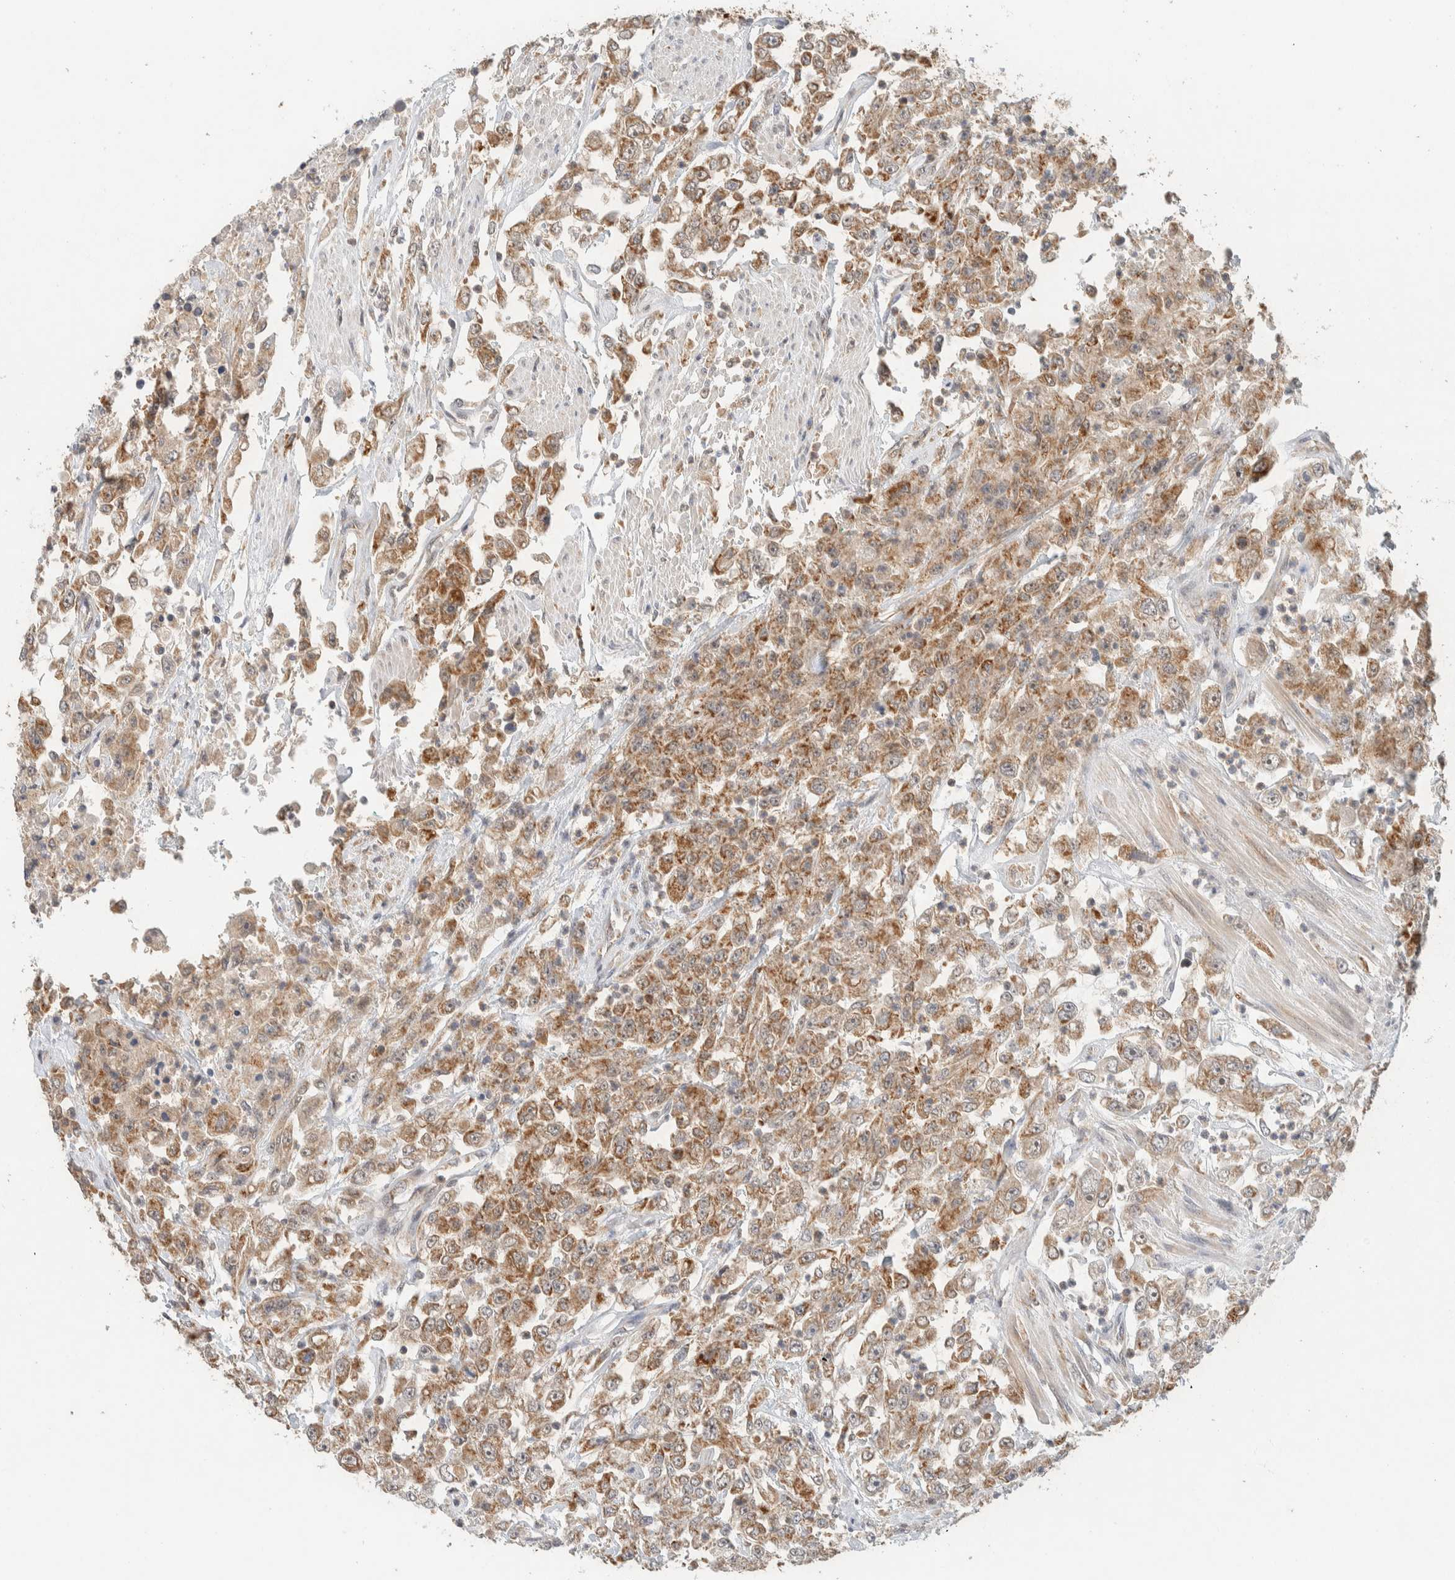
{"staining": {"intensity": "moderate", "quantity": ">75%", "location": "cytoplasmic/membranous"}, "tissue": "urothelial cancer", "cell_type": "Tumor cells", "image_type": "cancer", "snomed": [{"axis": "morphology", "description": "Urothelial carcinoma, High grade"}, {"axis": "topography", "description": "Urinary bladder"}], "caption": "About >75% of tumor cells in human high-grade urothelial carcinoma show moderate cytoplasmic/membranous protein positivity as visualized by brown immunohistochemical staining.", "gene": "MRPL41", "patient": {"sex": "male", "age": 46}}